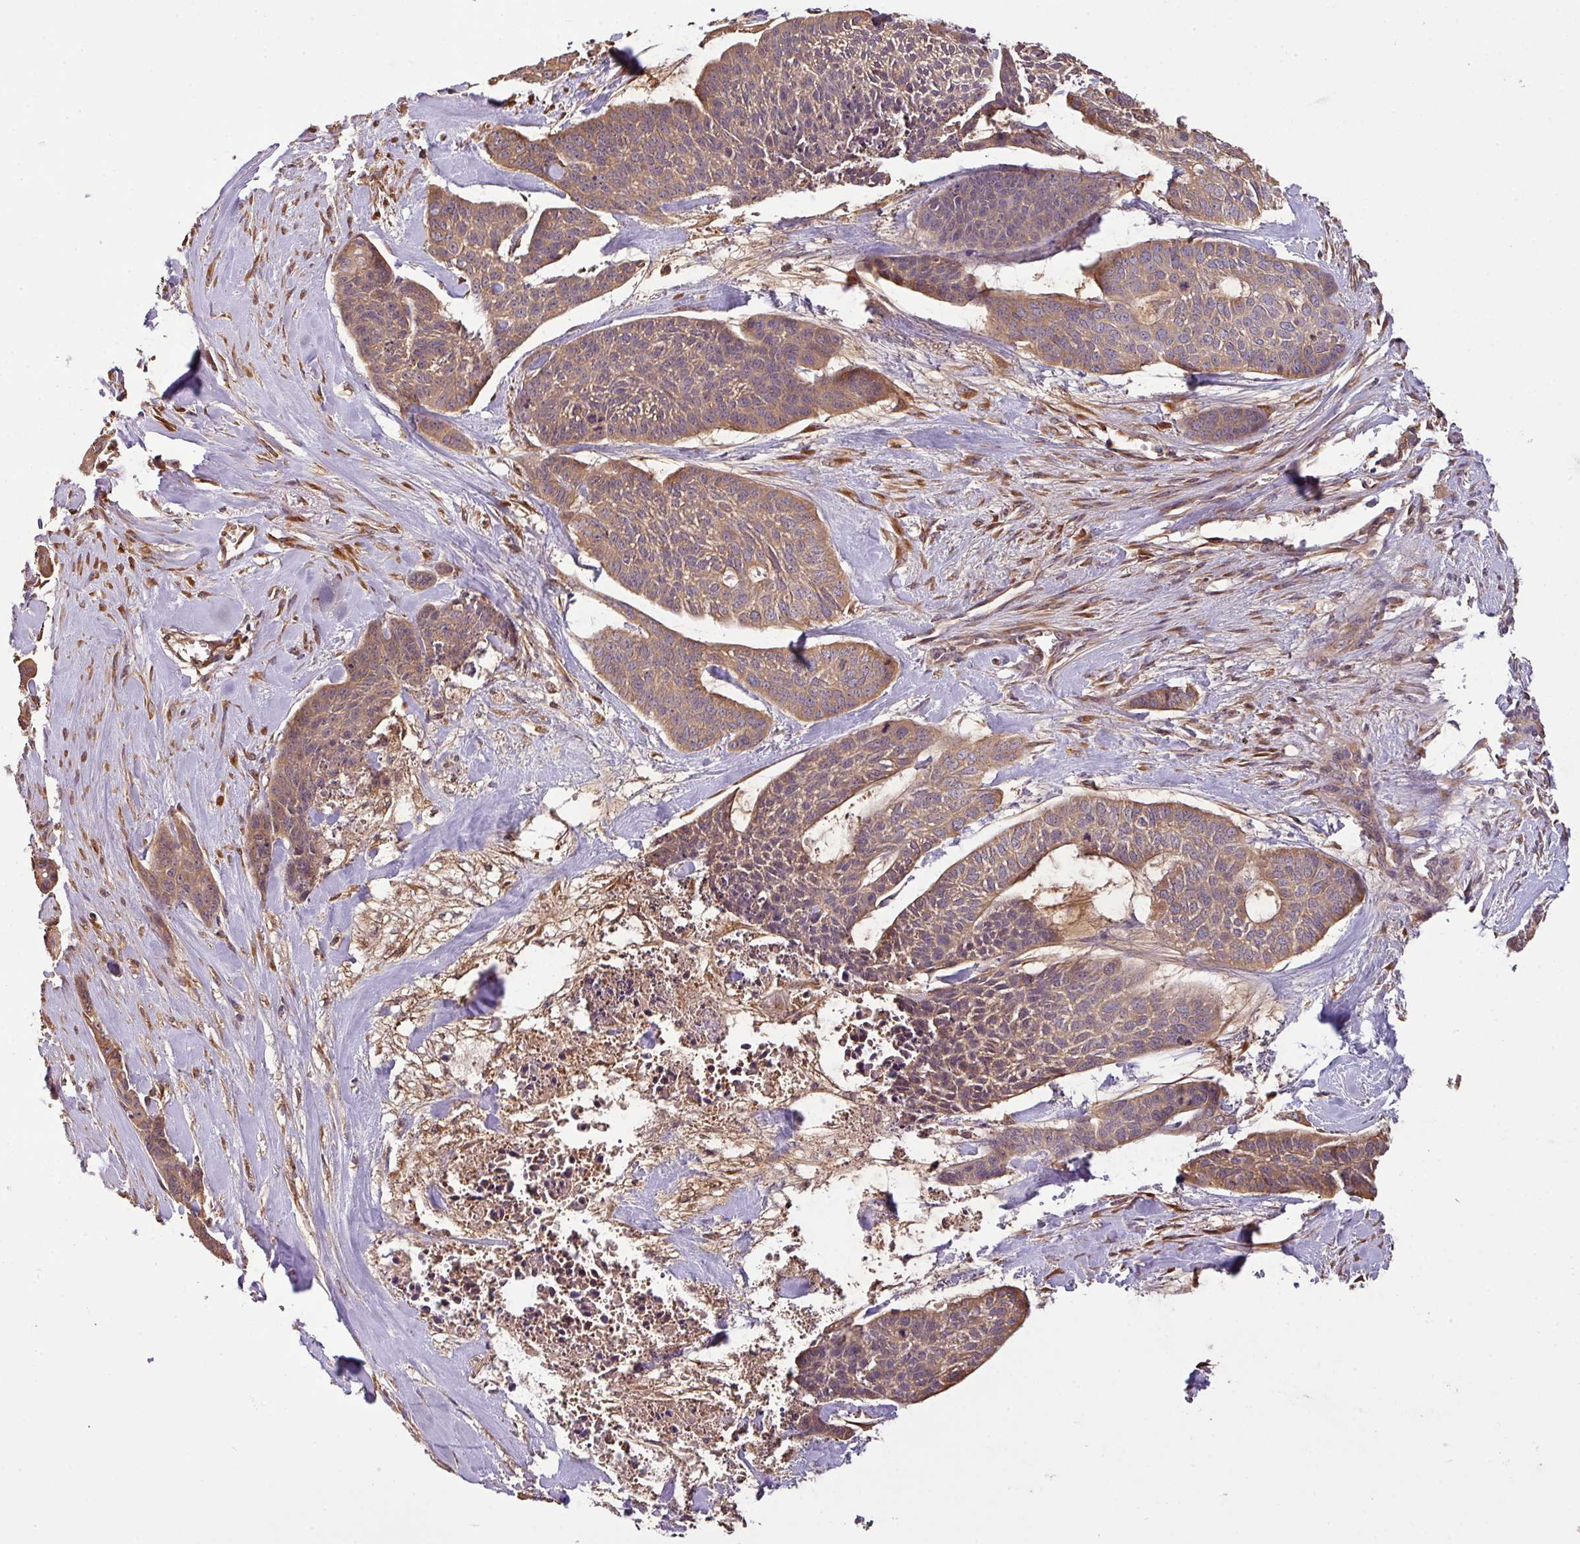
{"staining": {"intensity": "moderate", "quantity": ">75%", "location": "cytoplasmic/membranous"}, "tissue": "skin cancer", "cell_type": "Tumor cells", "image_type": "cancer", "snomed": [{"axis": "morphology", "description": "Basal cell carcinoma"}, {"axis": "topography", "description": "Skin"}], "caption": "Moderate cytoplasmic/membranous staining for a protein is seen in approximately >75% of tumor cells of basal cell carcinoma (skin) using immunohistochemistry.", "gene": "VENTX", "patient": {"sex": "female", "age": 64}}